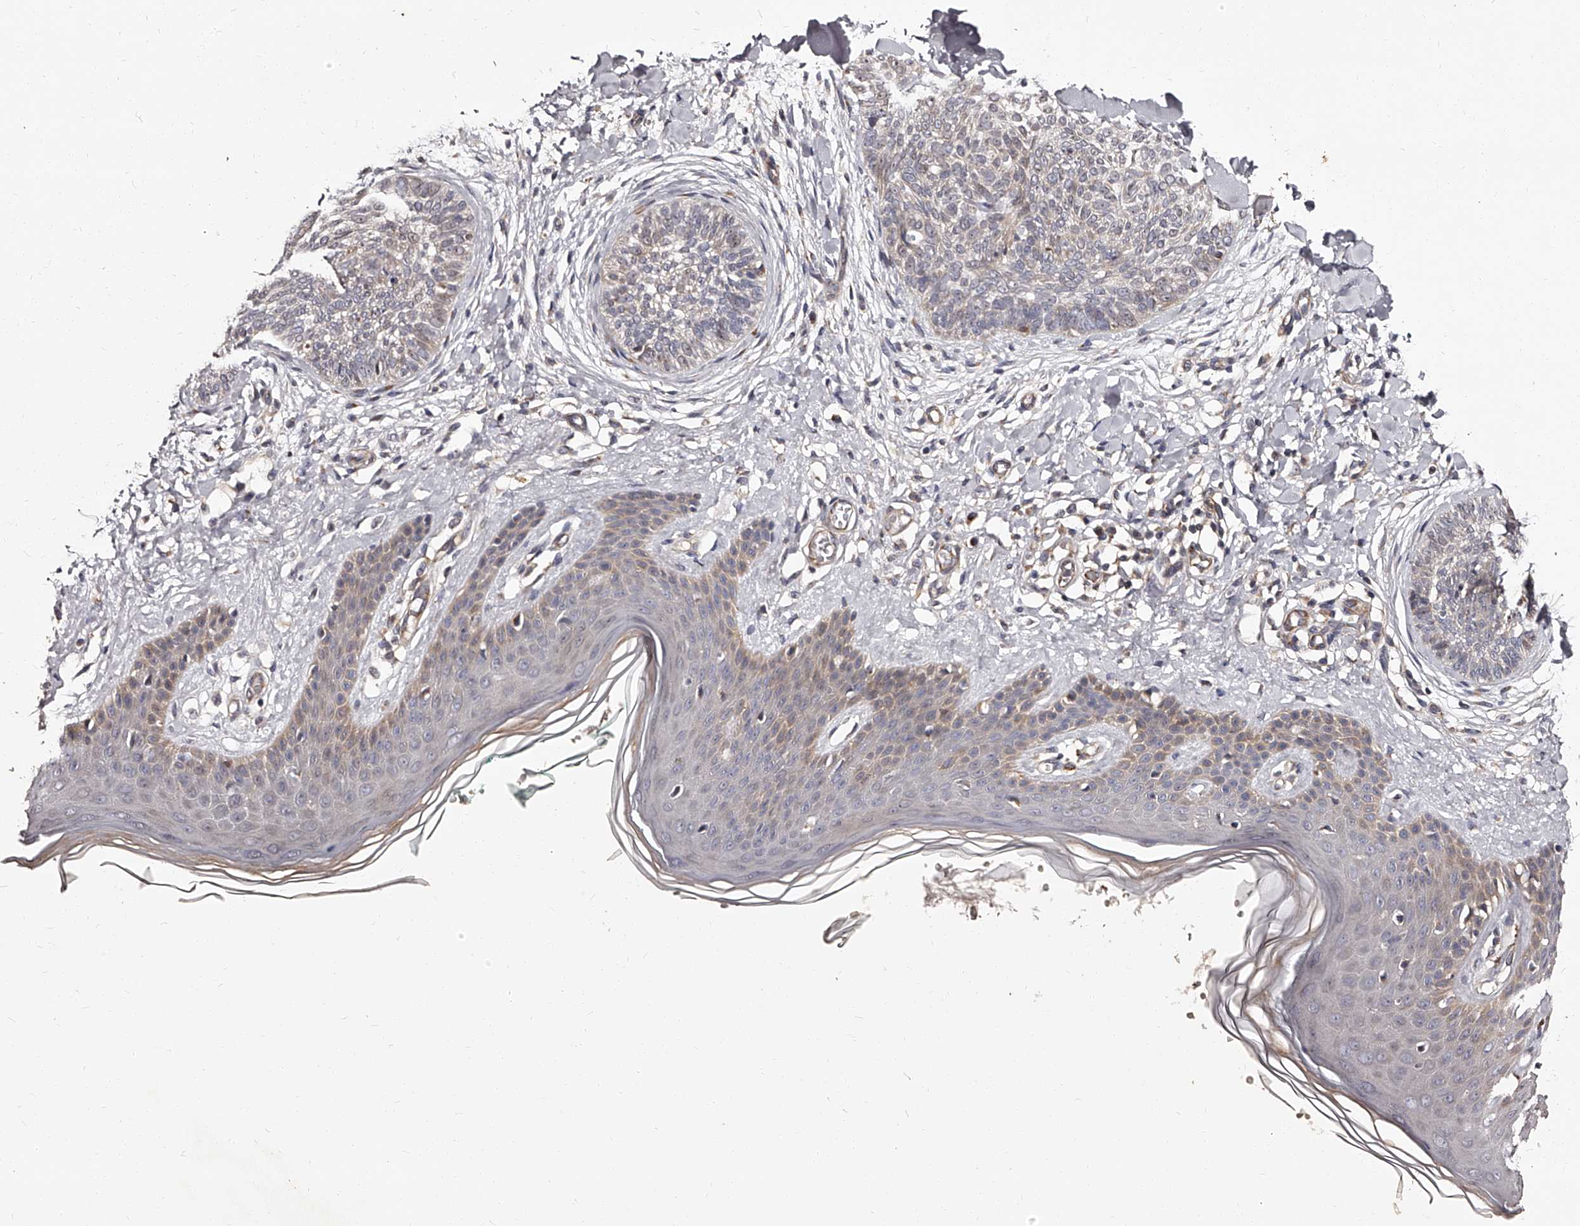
{"staining": {"intensity": "negative", "quantity": "none", "location": "none"}, "tissue": "skin cancer", "cell_type": "Tumor cells", "image_type": "cancer", "snomed": [{"axis": "morphology", "description": "Basal cell carcinoma"}, {"axis": "topography", "description": "Skin"}], "caption": "The immunohistochemistry photomicrograph has no significant staining in tumor cells of skin cancer tissue.", "gene": "RSC1A1", "patient": {"sex": "female", "age": 59}}